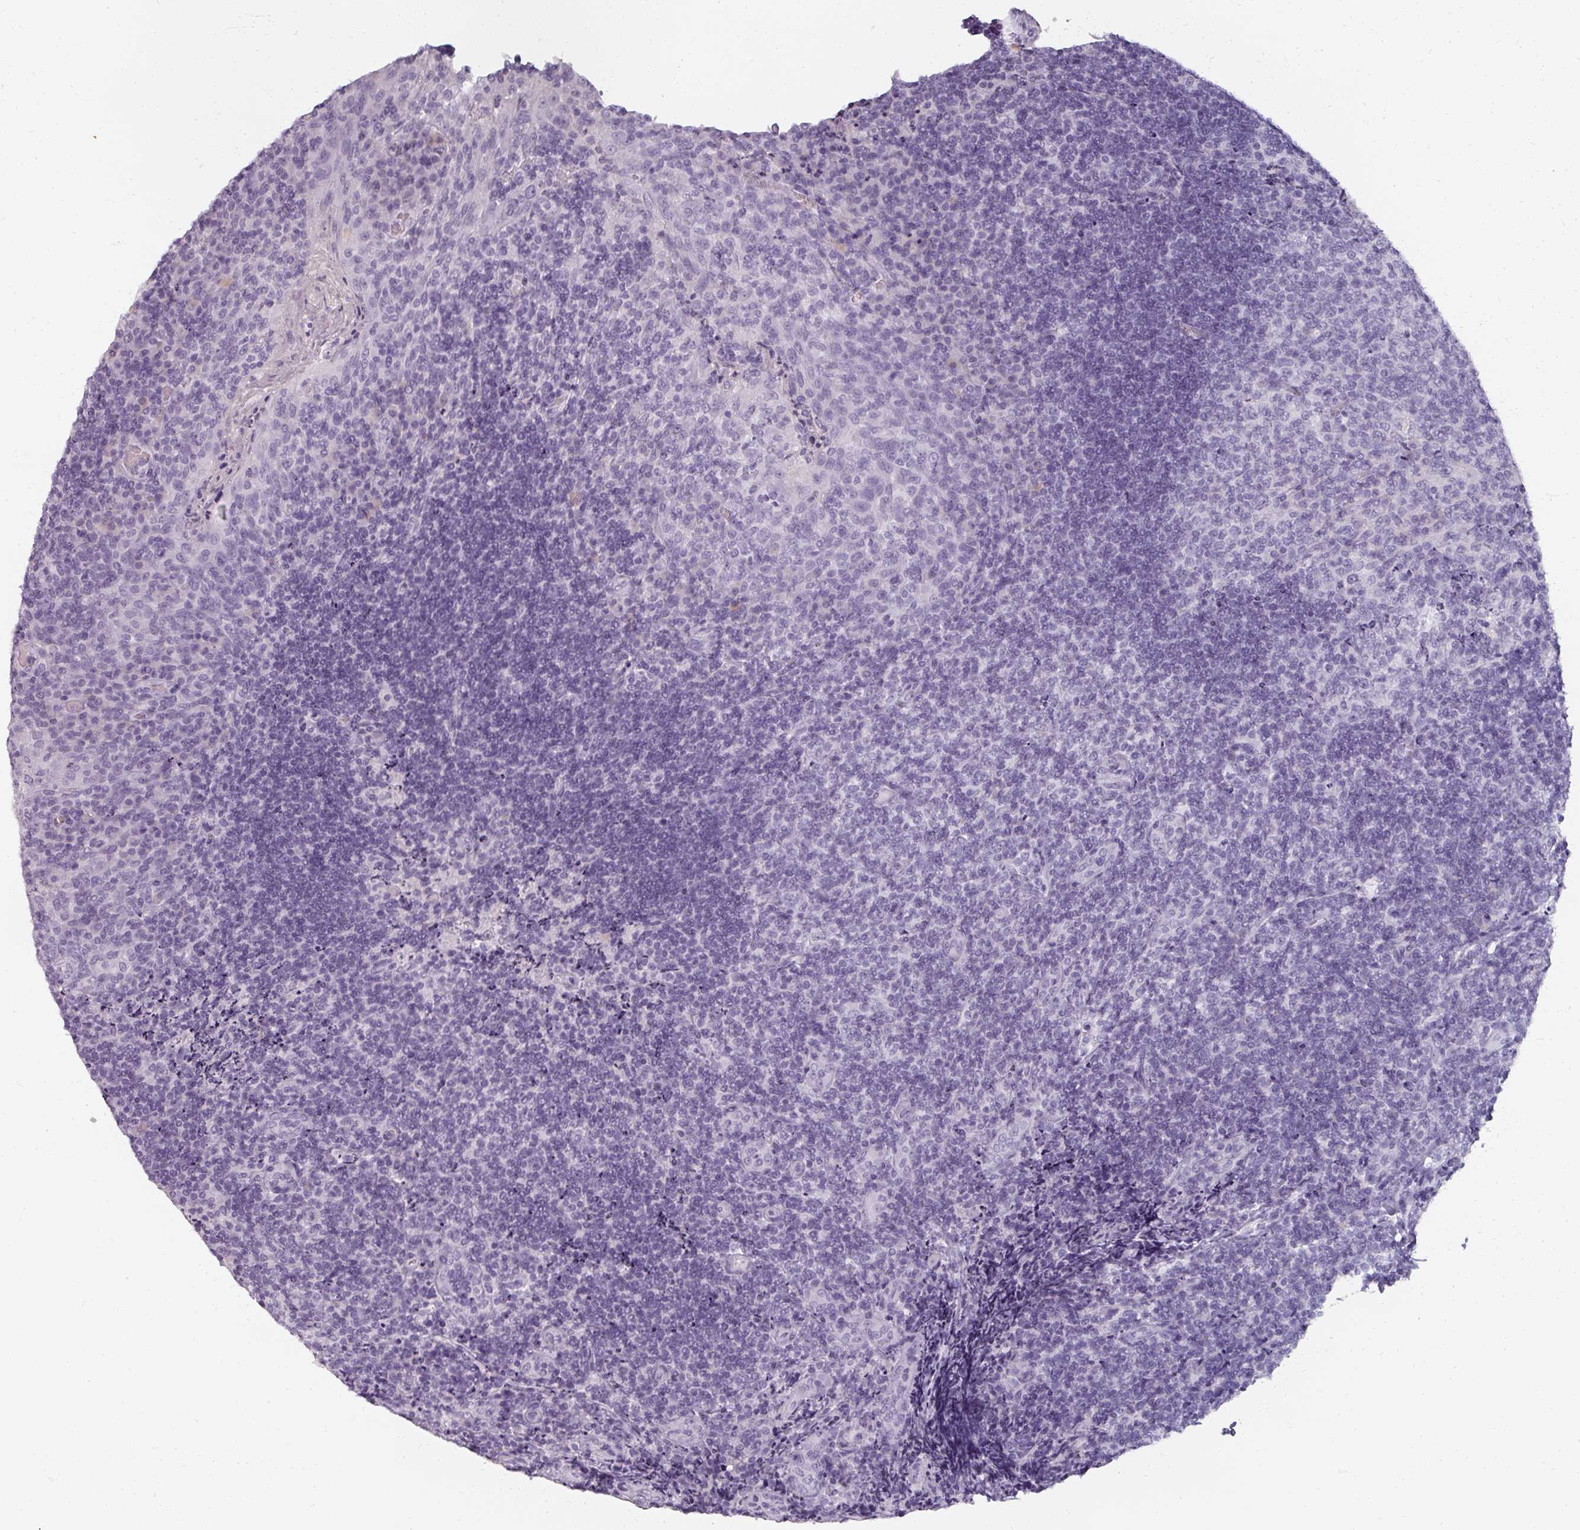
{"staining": {"intensity": "negative", "quantity": "none", "location": "none"}, "tissue": "tonsil", "cell_type": "Germinal center cells", "image_type": "normal", "snomed": [{"axis": "morphology", "description": "Normal tissue, NOS"}, {"axis": "topography", "description": "Tonsil"}], "caption": "IHC photomicrograph of normal tonsil: human tonsil stained with DAB shows no significant protein positivity in germinal center cells.", "gene": "REG3A", "patient": {"sex": "male", "age": 17}}